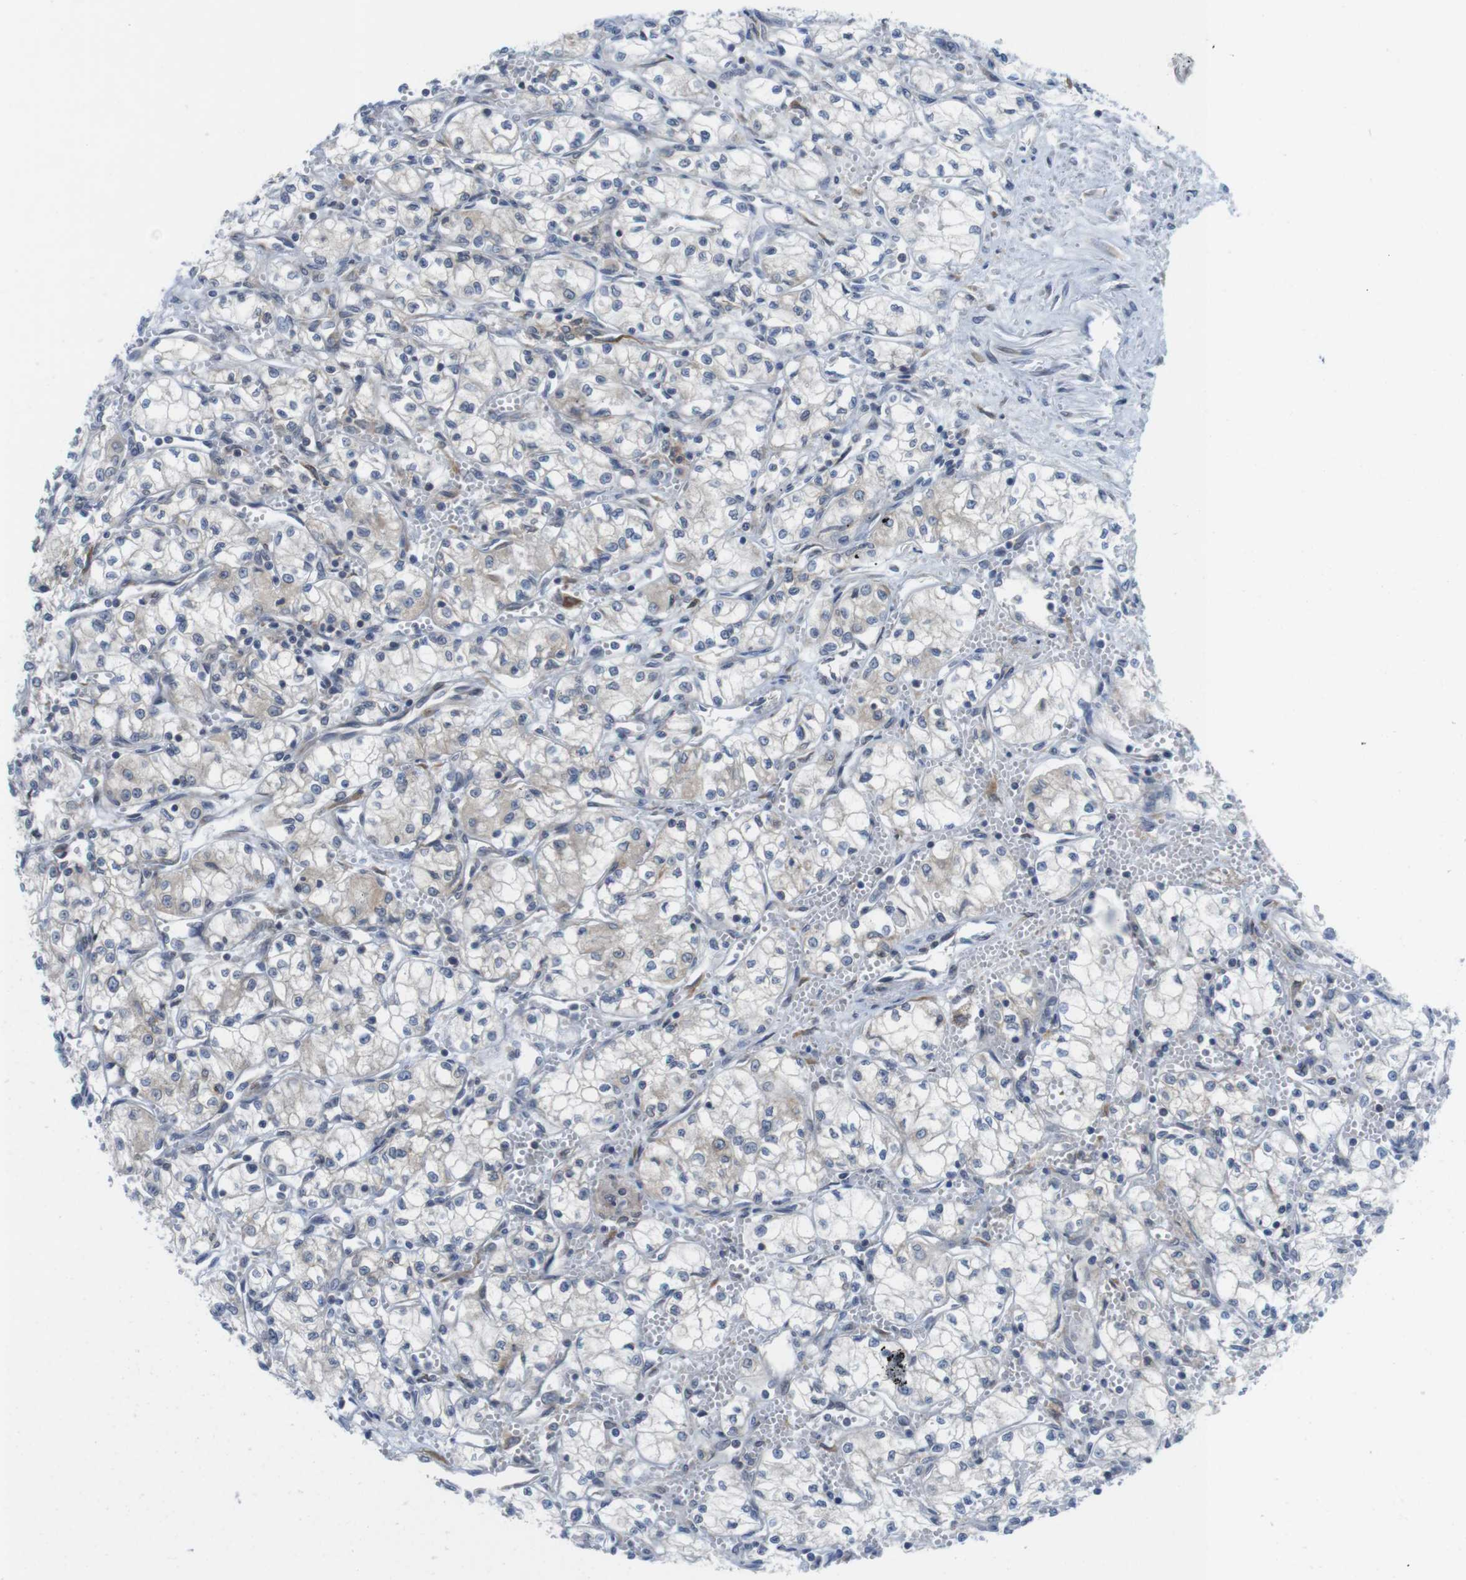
{"staining": {"intensity": "negative", "quantity": "none", "location": "none"}, "tissue": "renal cancer", "cell_type": "Tumor cells", "image_type": "cancer", "snomed": [{"axis": "morphology", "description": "Normal tissue, NOS"}, {"axis": "morphology", "description": "Adenocarcinoma, NOS"}, {"axis": "topography", "description": "Kidney"}], "caption": "Tumor cells are negative for brown protein staining in renal cancer.", "gene": "ERGIC3", "patient": {"sex": "male", "age": 59}}